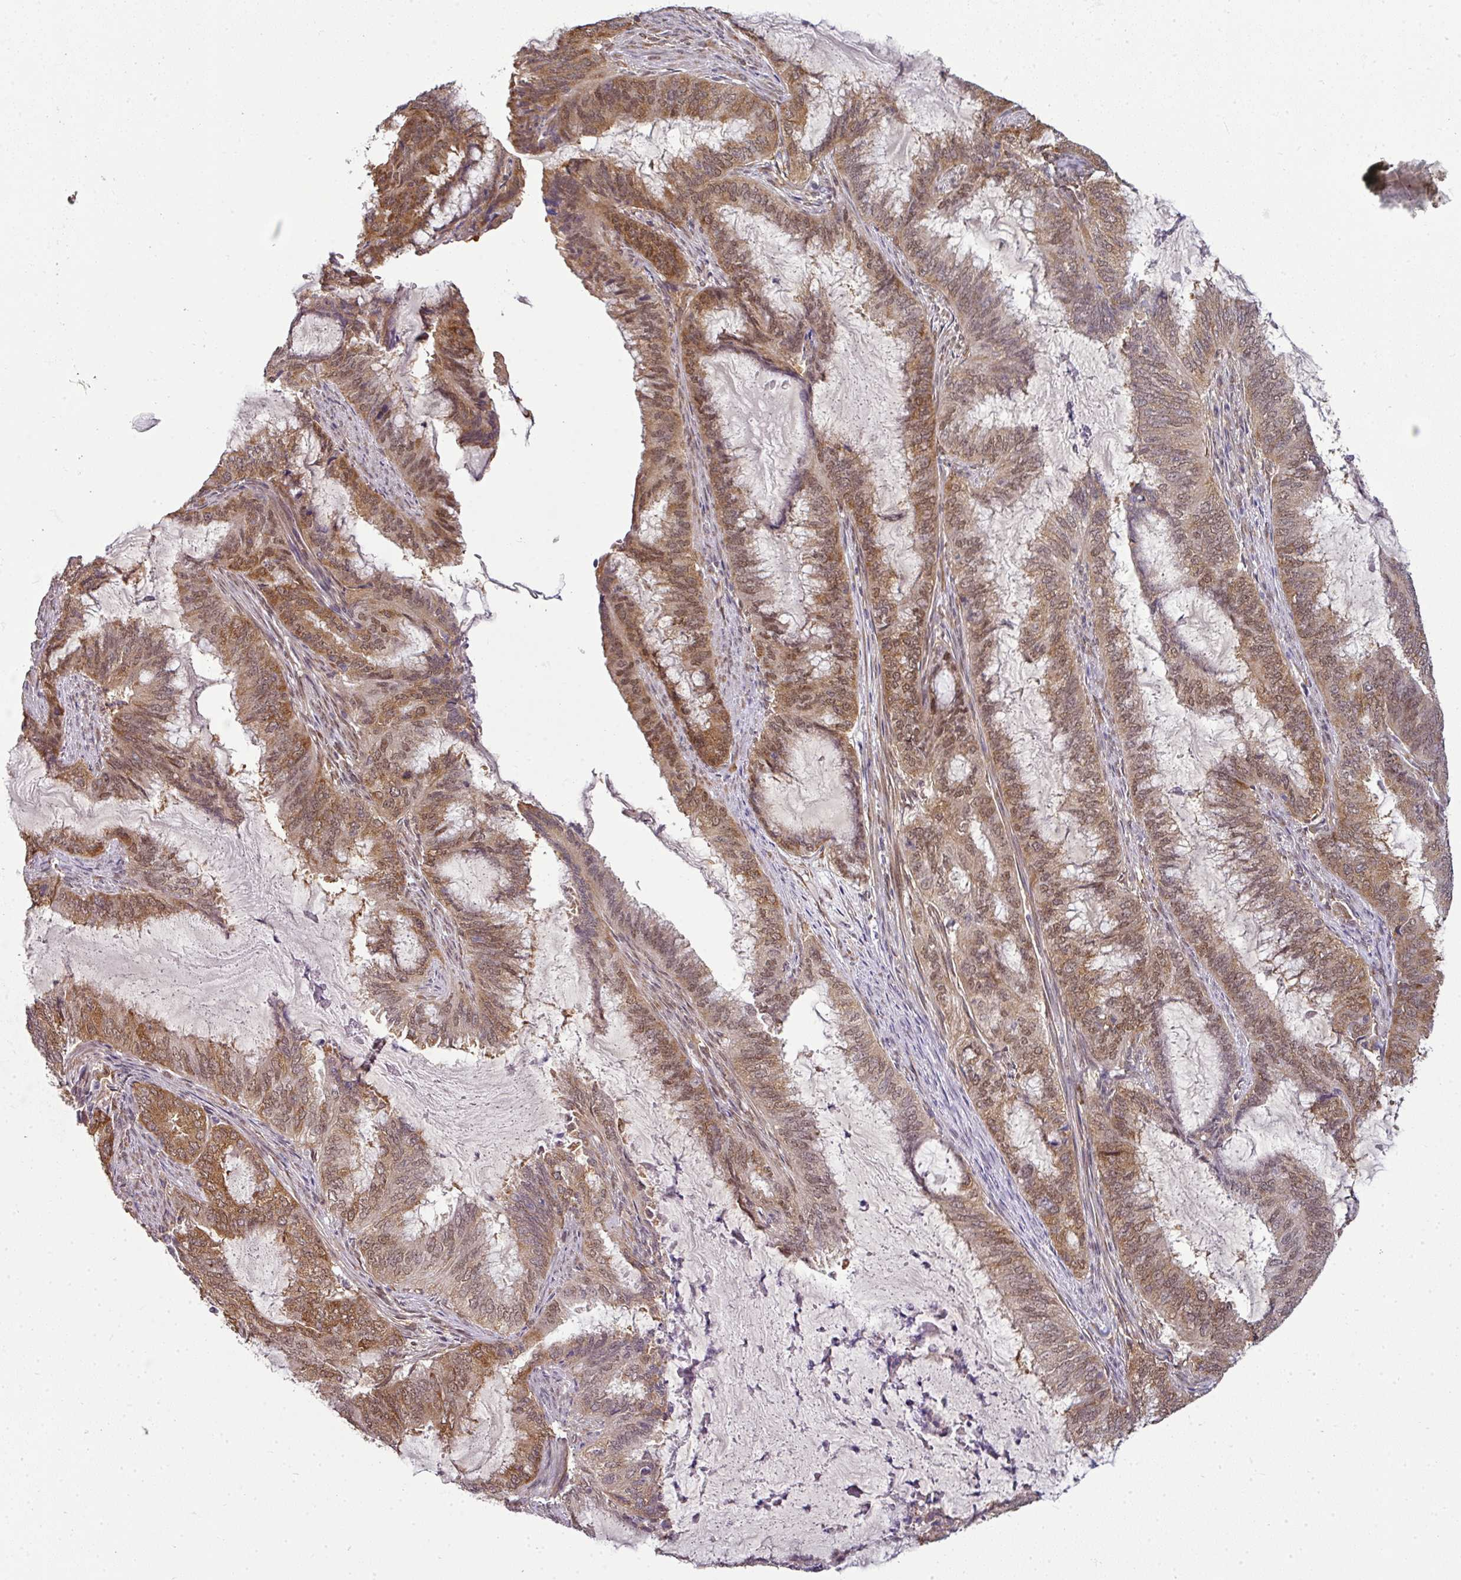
{"staining": {"intensity": "moderate", "quantity": ">75%", "location": "cytoplasmic/membranous,nuclear"}, "tissue": "endometrial cancer", "cell_type": "Tumor cells", "image_type": "cancer", "snomed": [{"axis": "morphology", "description": "Adenocarcinoma, NOS"}, {"axis": "topography", "description": "Endometrium"}], "caption": "Endometrial cancer stained with a brown dye reveals moderate cytoplasmic/membranous and nuclear positive positivity in about >75% of tumor cells.", "gene": "RBM4B", "patient": {"sex": "female", "age": 51}}